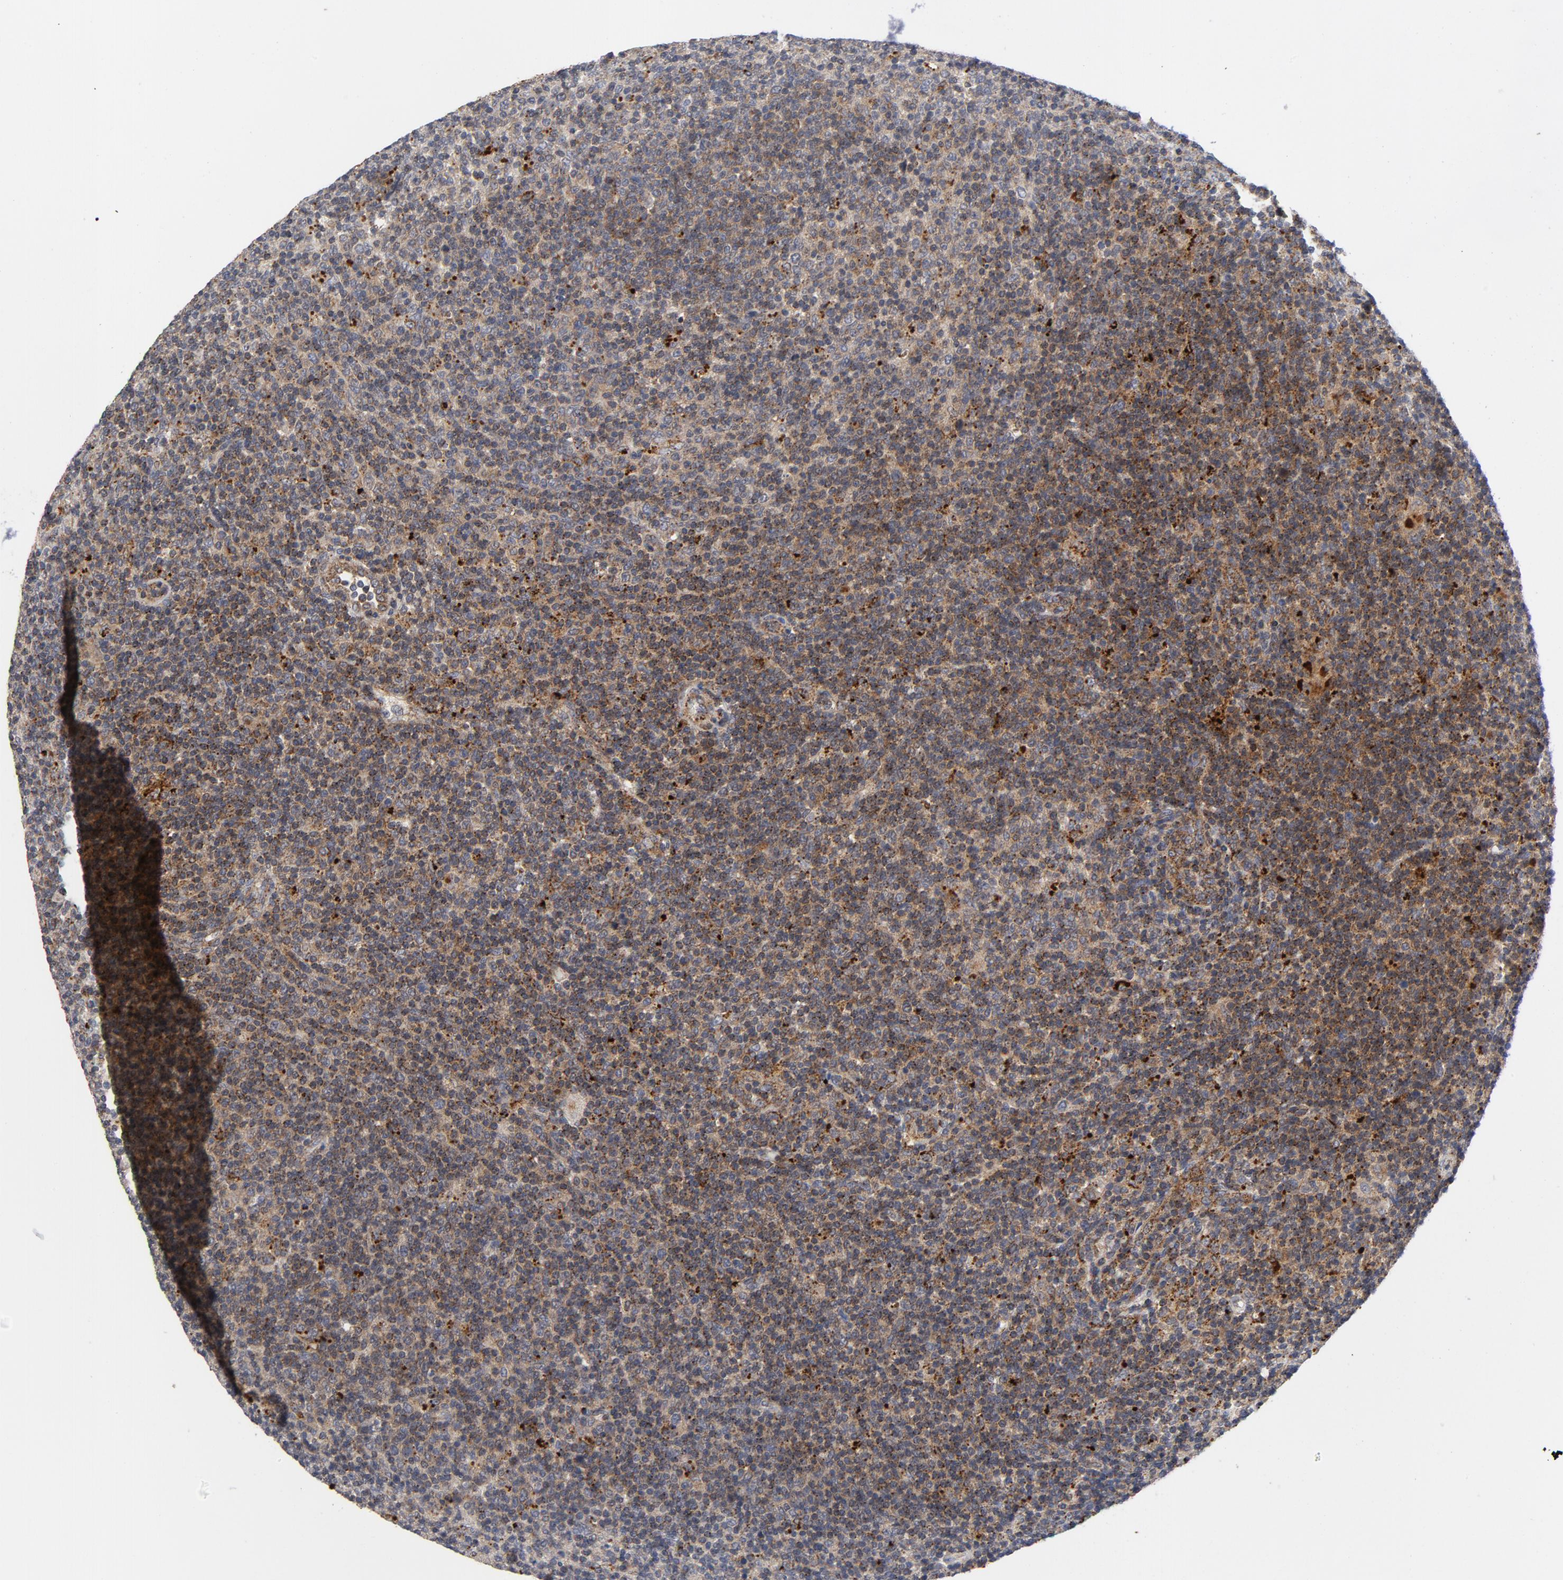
{"staining": {"intensity": "strong", "quantity": ">75%", "location": "cytoplasmic/membranous"}, "tissue": "lymphoma", "cell_type": "Tumor cells", "image_type": "cancer", "snomed": [{"axis": "morphology", "description": "Malignant lymphoma, non-Hodgkin's type, Low grade"}, {"axis": "topography", "description": "Lymph node"}], "caption": "Immunohistochemical staining of human lymphoma demonstrates strong cytoplasmic/membranous protein positivity in approximately >75% of tumor cells.", "gene": "AKT2", "patient": {"sex": "male", "age": 70}}